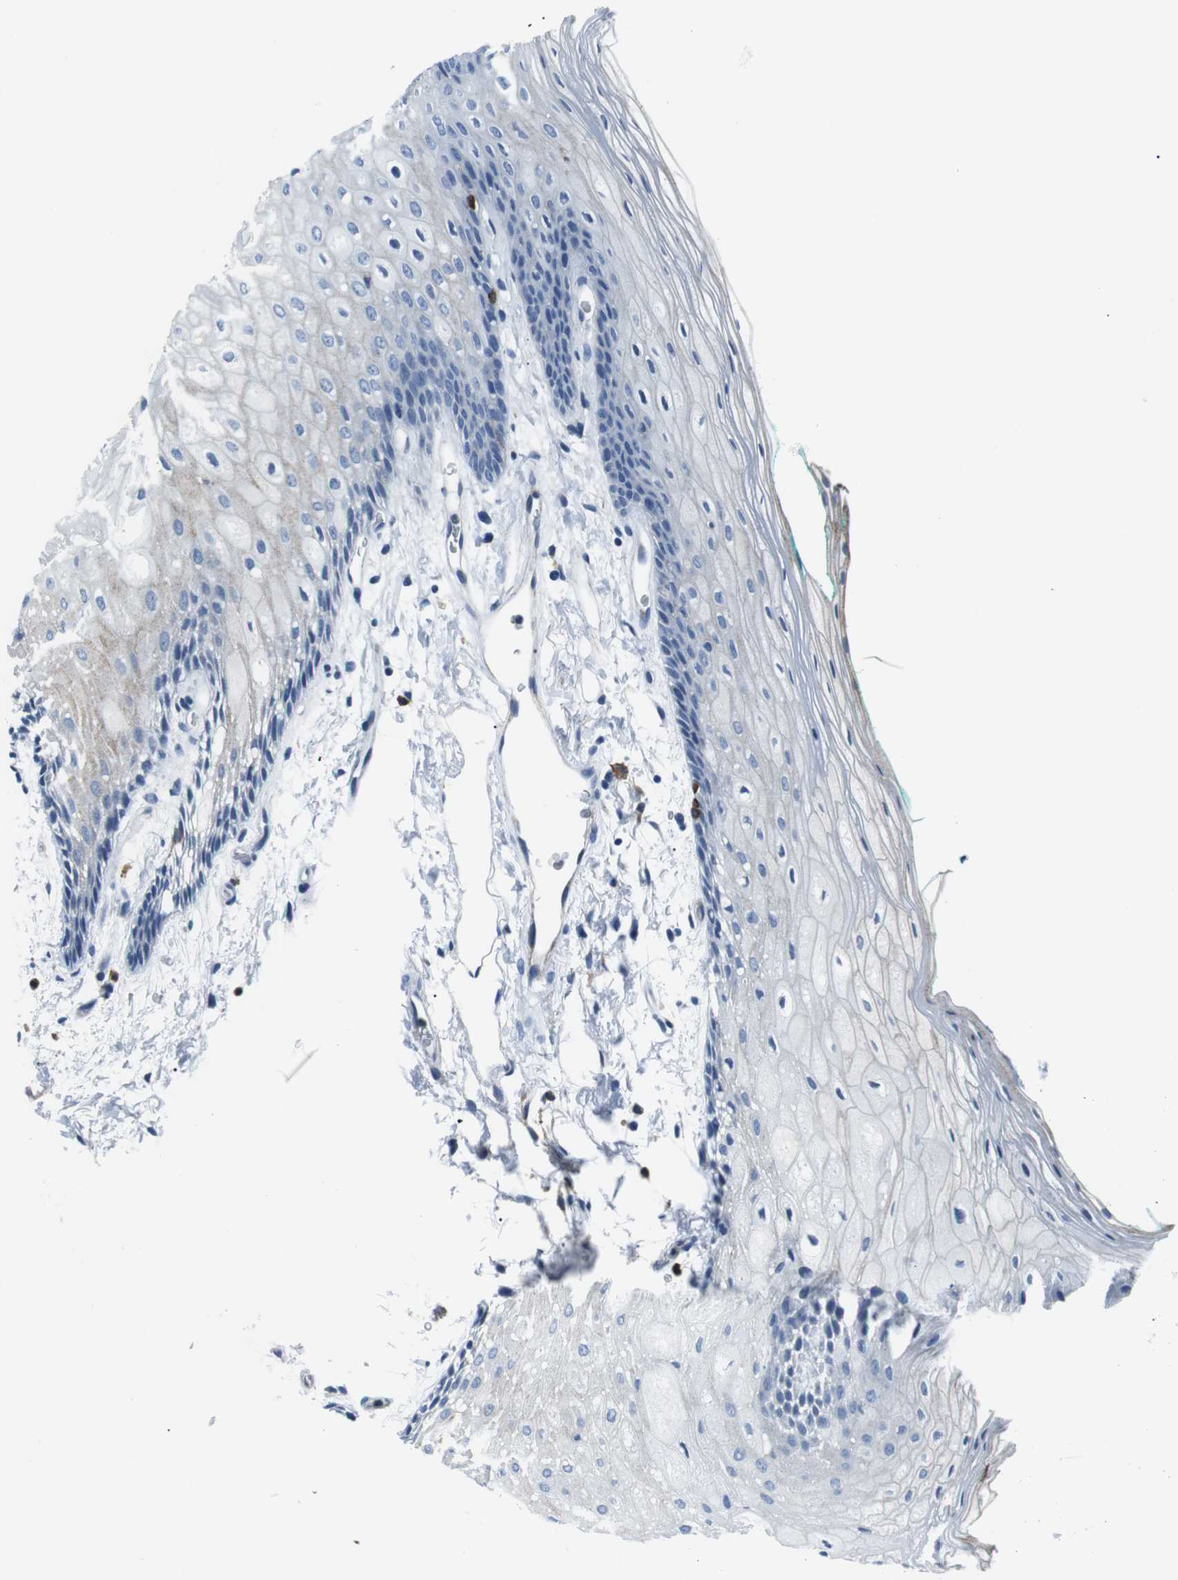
{"staining": {"intensity": "weak", "quantity": "25%-75%", "location": "cytoplasmic/membranous"}, "tissue": "oral mucosa", "cell_type": "Squamous epithelial cells", "image_type": "normal", "snomed": [{"axis": "morphology", "description": "Normal tissue, NOS"}, {"axis": "topography", "description": "Skeletal muscle"}, {"axis": "topography", "description": "Oral tissue"}, {"axis": "topography", "description": "Peripheral nerve tissue"}], "caption": "IHC of unremarkable oral mucosa displays low levels of weak cytoplasmic/membranous positivity in about 25%-75% of squamous epithelial cells. The staining is performed using DAB brown chromogen to label protein expression. The nuclei are counter-stained blue using hematoxylin.", "gene": "CSF2RA", "patient": {"sex": "female", "age": 84}}